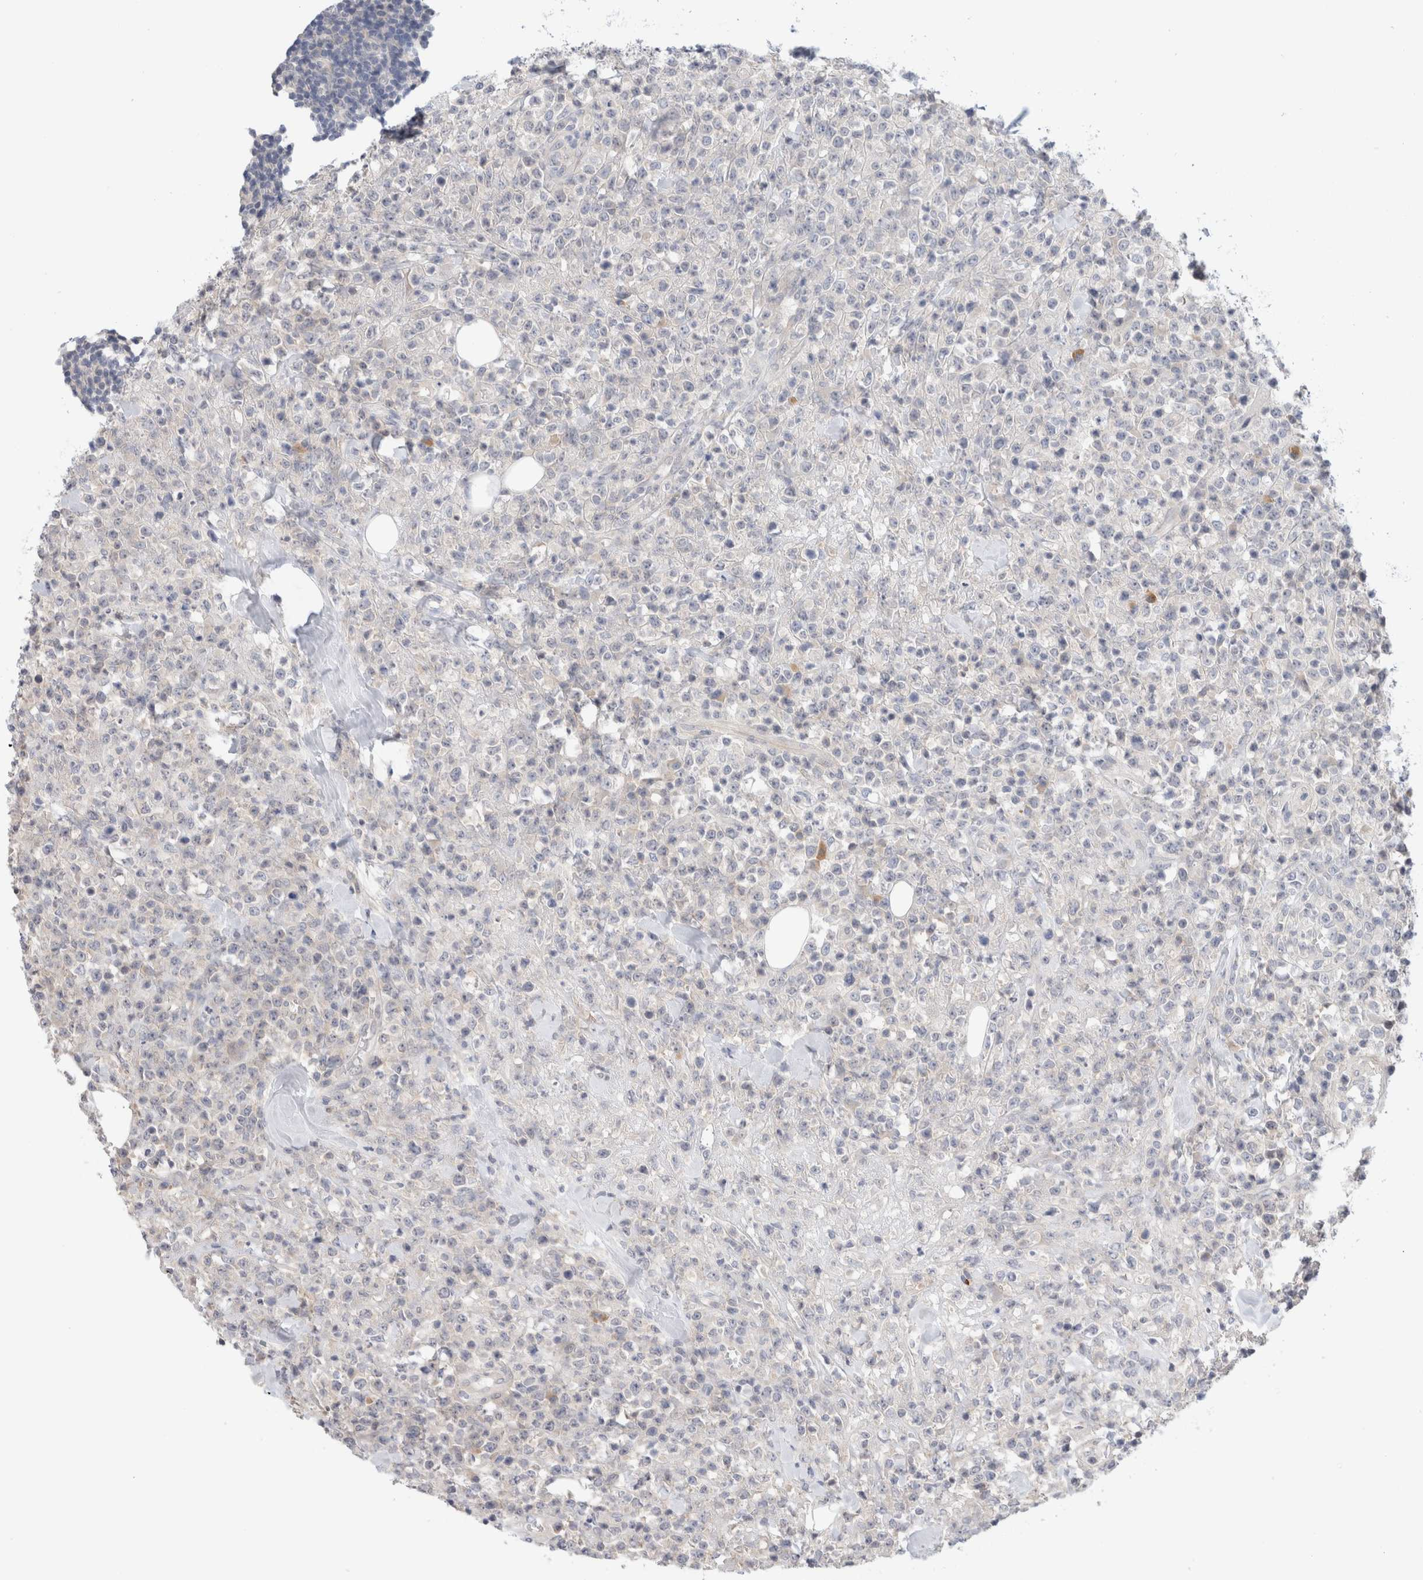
{"staining": {"intensity": "negative", "quantity": "none", "location": "none"}, "tissue": "lymphoma", "cell_type": "Tumor cells", "image_type": "cancer", "snomed": [{"axis": "morphology", "description": "Malignant lymphoma, non-Hodgkin's type, High grade"}, {"axis": "topography", "description": "Colon"}], "caption": "Immunohistochemistry (IHC) photomicrograph of neoplastic tissue: human high-grade malignant lymphoma, non-Hodgkin's type stained with DAB exhibits no significant protein staining in tumor cells. The staining is performed using DAB brown chromogen with nuclei counter-stained in using hematoxylin.", "gene": "SPRTN", "patient": {"sex": "female", "age": 53}}